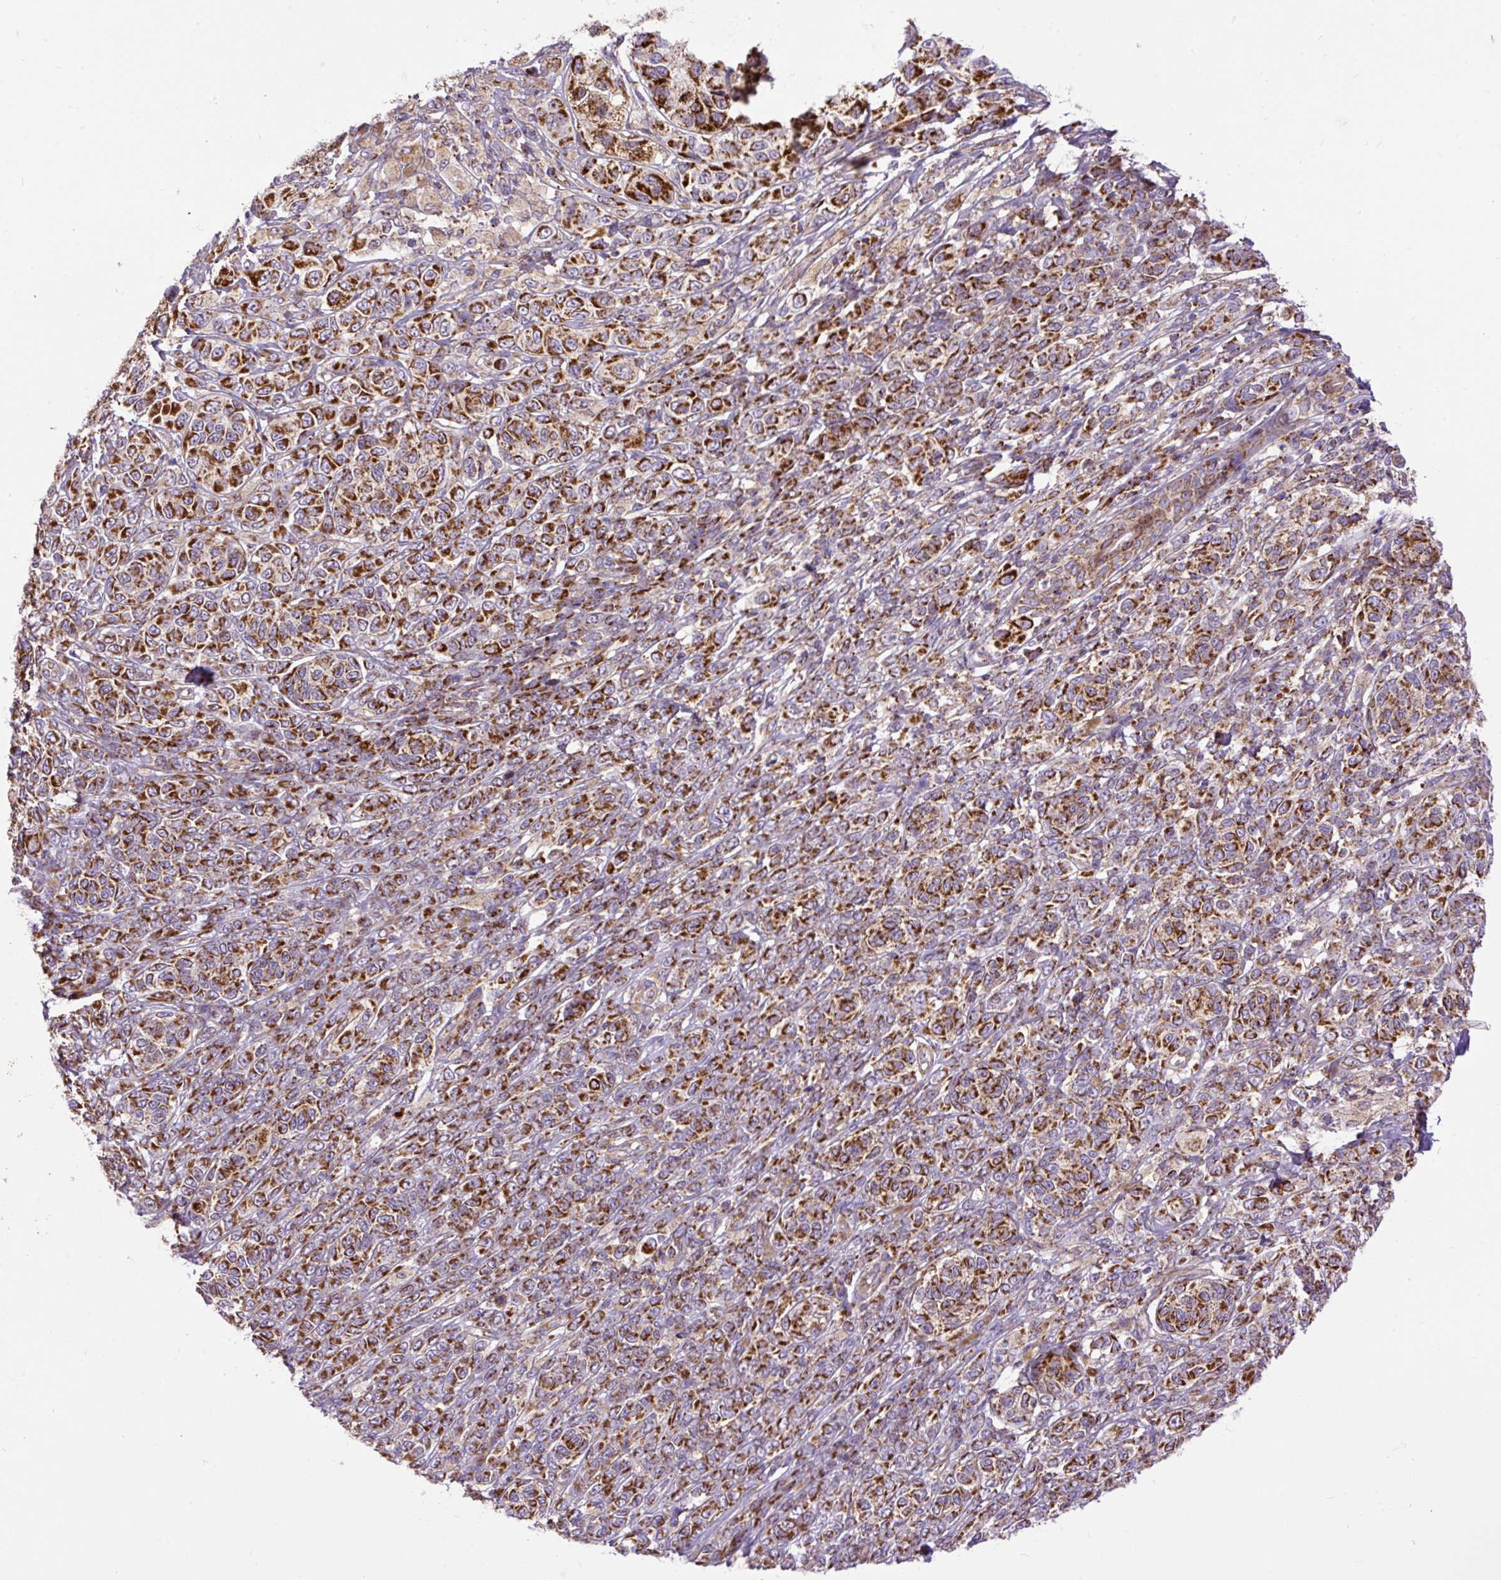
{"staining": {"intensity": "strong", "quantity": ">75%", "location": "cytoplasmic/membranous"}, "tissue": "melanoma", "cell_type": "Tumor cells", "image_type": "cancer", "snomed": [{"axis": "morphology", "description": "Malignant melanoma, NOS"}, {"axis": "topography", "description": "Skin"}], "caption": "A histopathology image showing strong cytoplasmic/membranous staining in approximately >75% of tumor cells in malignant melanoma, as visualized by brown immunohistochemical staining.", "gene": "TOMM40", "patient": {"sex": "male", "age": 42}}